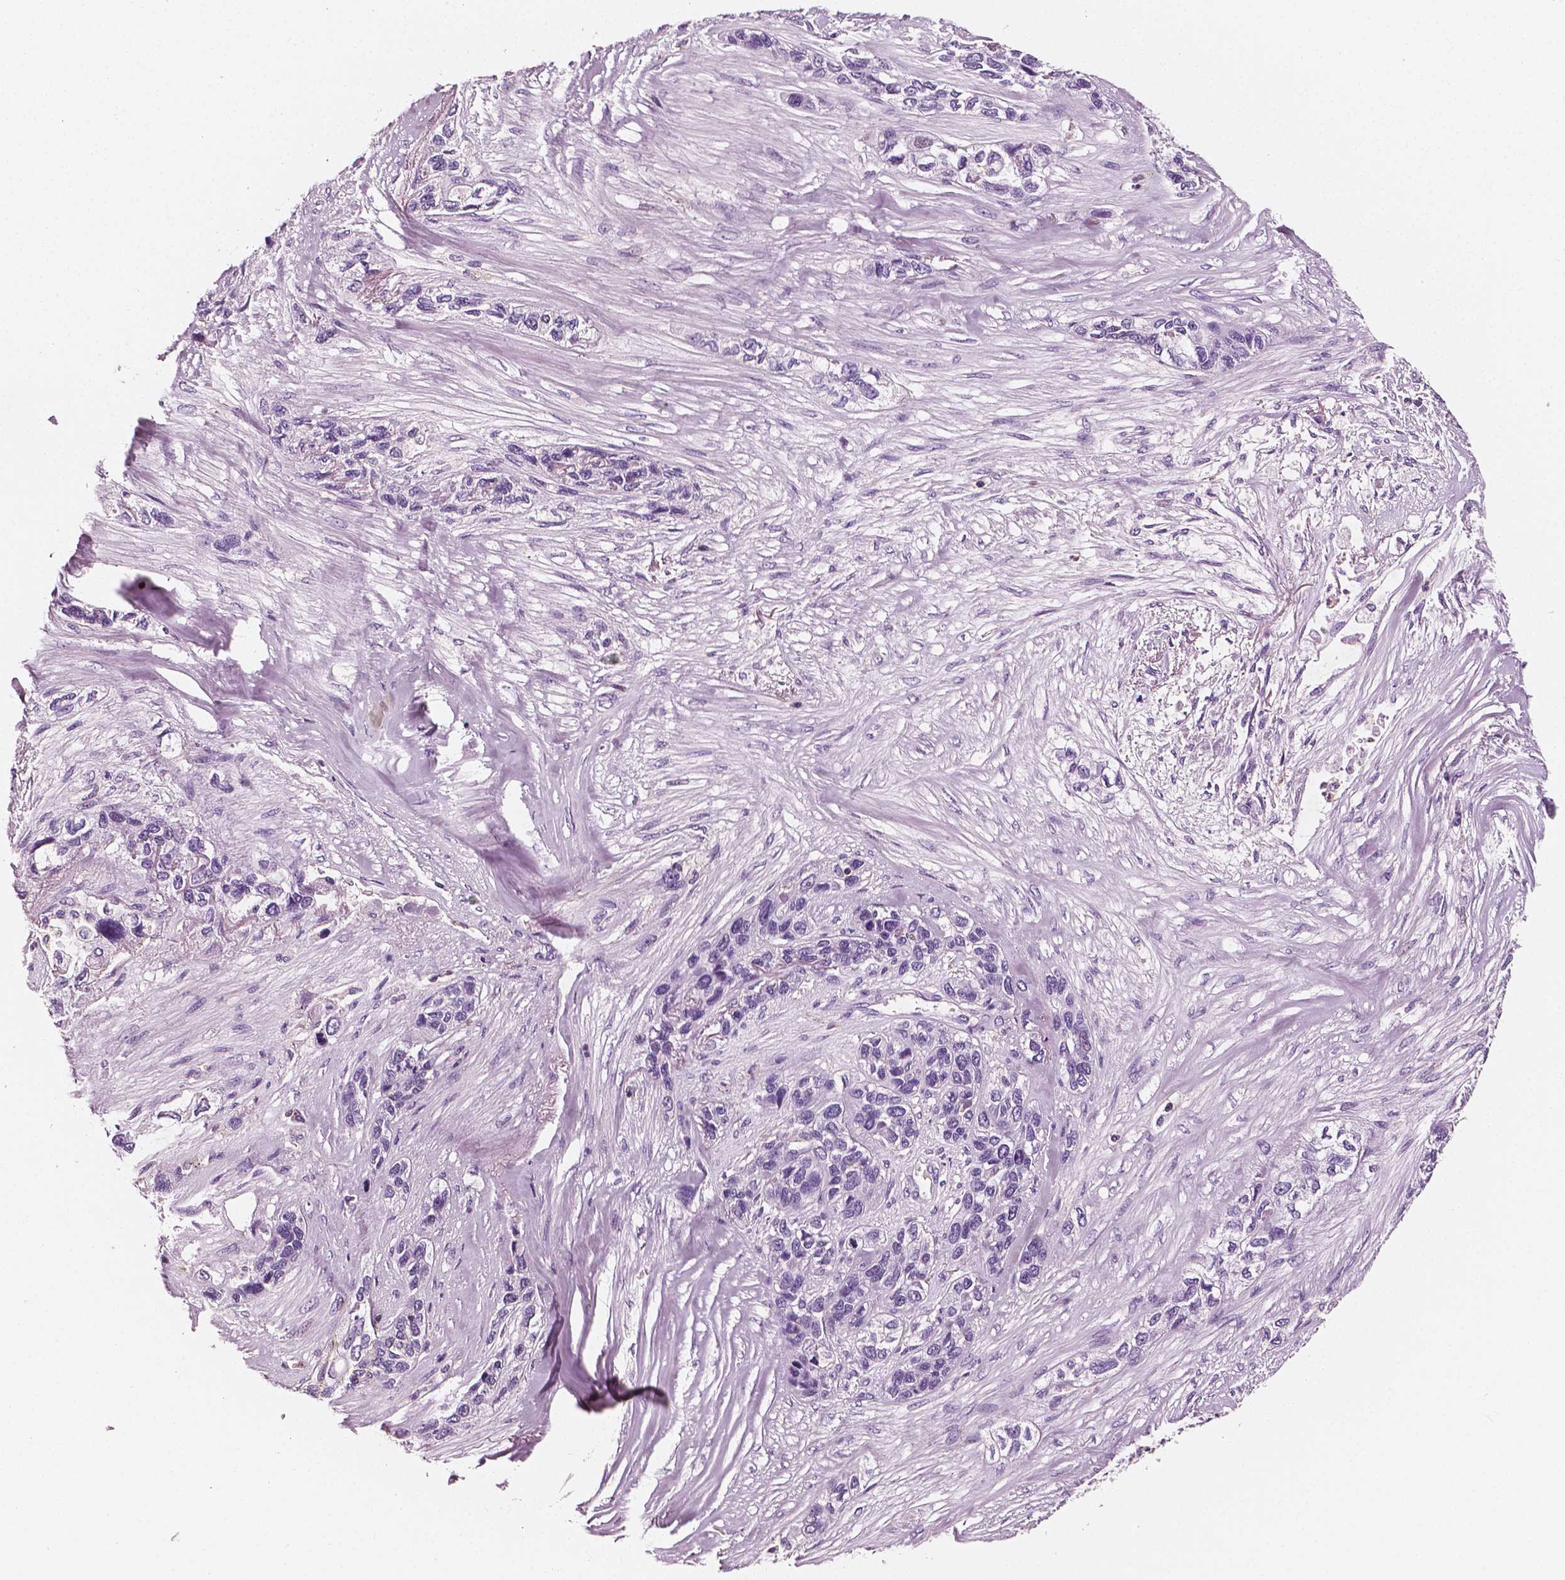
{"staining": {"intensity": "negative", "quantity": "none", "location": "none"}, "tissue": "lung cancer", "cell_type": "Tumor cells", "image_type": "cancer", "snomed": [{"axis": "morphology", "description": "Squamous cell carcinoma, NOS"}, {"axis": "topography", "description": "Lung"}], "caption": "Photomicrograph shows no significant protein staining in tumor cells of squamous cell carcinoma (lung).", "gene": "PTPRC", "patient": {"sex": "female", "age": 70}}